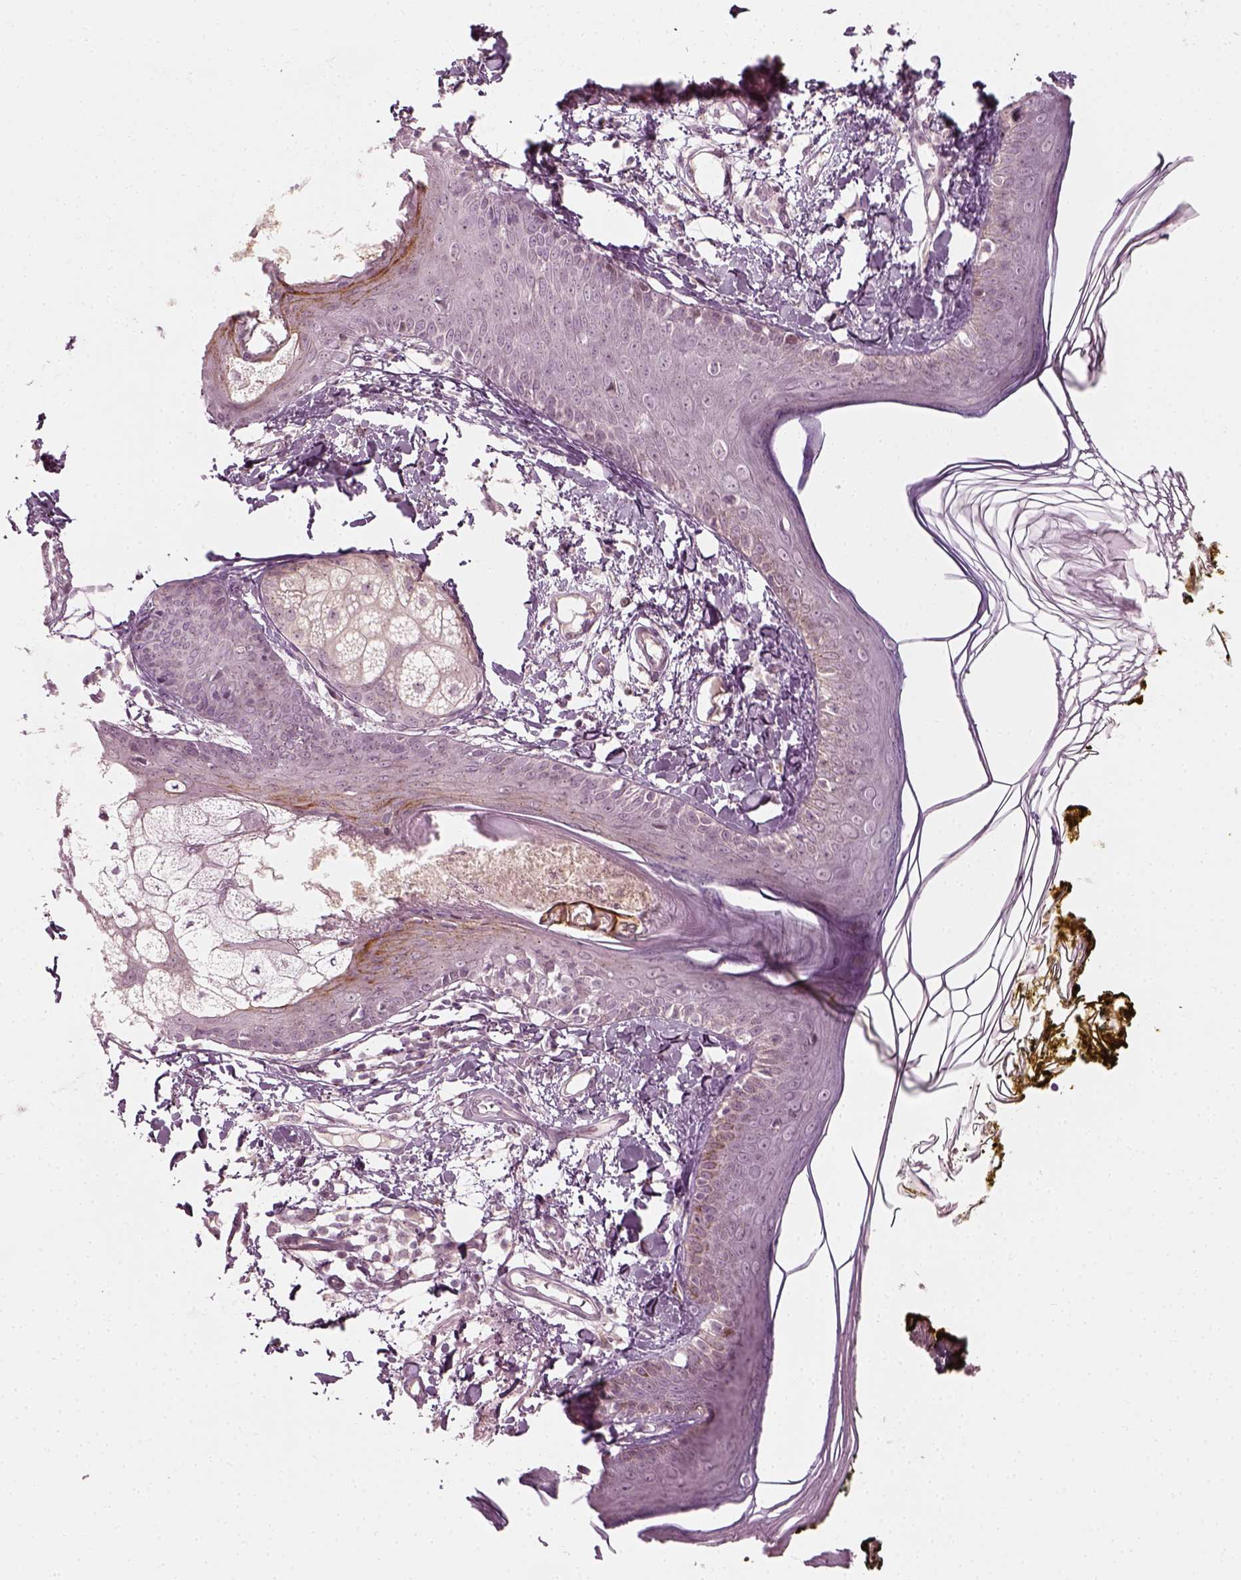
{"staining": {"intensity": "negative", "quantity": "none", "location": "none"}, "tissue": "skin", "cell_type": "Fibroblasts", "image_type": "normal", "snomed": [{"axis": "morphology", "description": "Normal tissue, NOS"}, {"axis": "topography", "description": "Skin"}], "caption": "This is a image of immunohistochemistry (IHC) staining of unremarkable skin, which shows no expression in fibroblasts.", "gene": "MLIP", "patient": {"sex": "male", "age": 76}}